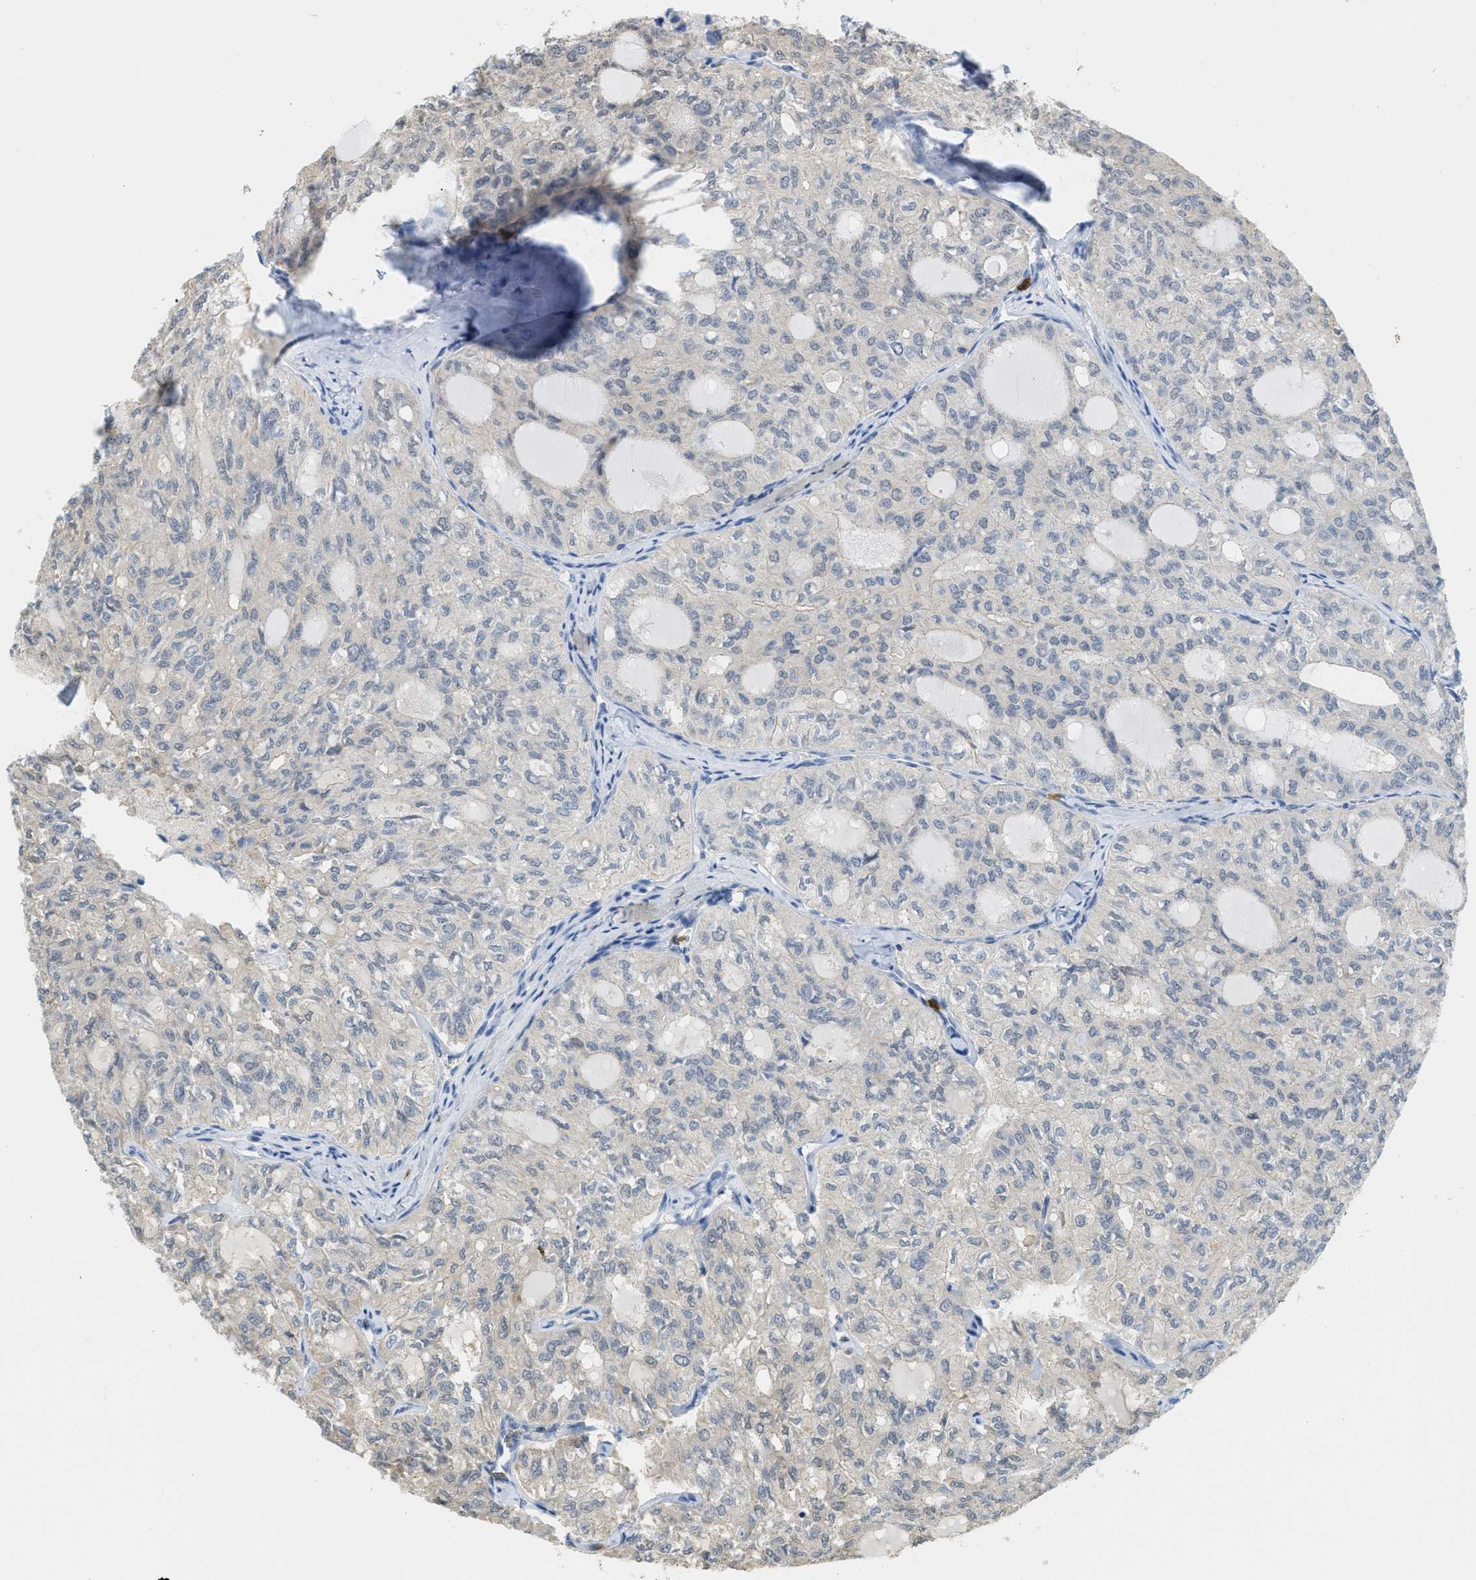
{"staining": {"intensity": "weak", "quantity": "<25%", "location": "cytoplasmic/membranous"}, "tissue": "thyroid cancer", "cell_type": "Tumor cells", "image_type": "cancer", "snomed": [{"axis": "morphology", "description": "Follicular adenoma carcinoma, NOS"}, {"axis": "topography", "description": "Thyroid gland"}], "caption": "Immunohistochemistry histopathology image of follicular adenoma carcinoma (thyroid) stained for a protein (brown), which shows no positivity in tumor cells.", "gene": "SERPINB1", "patient": {"sex": "male", "age": 75}}